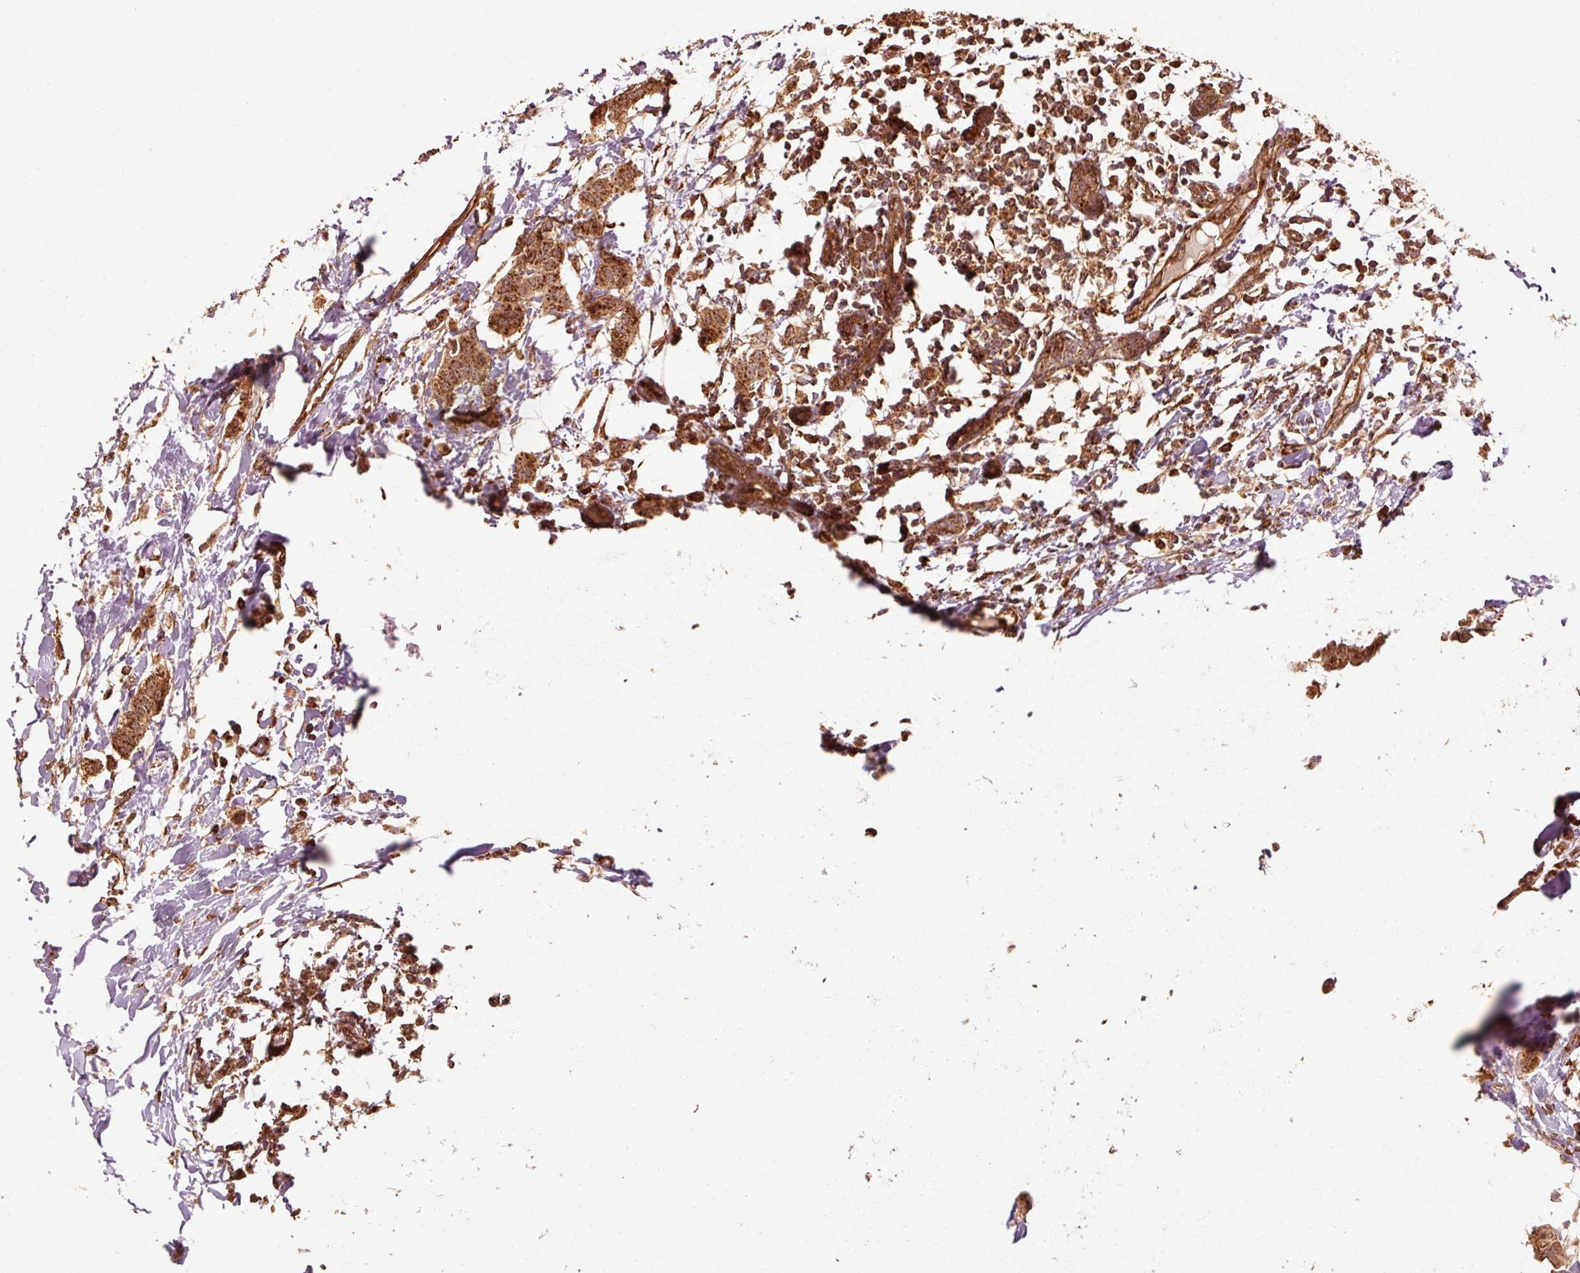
{"staining": {"intensity": "strong", "quantity": ">75%", "location": "cytoplasmic/membranous"}, "tissue": "breast cancer", "cell_type": "Tumor cells", "image_type": "cancer", "snomed": [{"axis": "morphology", "description": "Duct carcinoma"}, {"axis": "topography", "description": "Breast"}], "caption": "Protein staining by IHC reveals strong cytoplasmic/membranous staining in approximately >75% of tumor cells in breast cancer.", "gene": "MRPL16", "patient": {"sex": "female", "age": 40}}